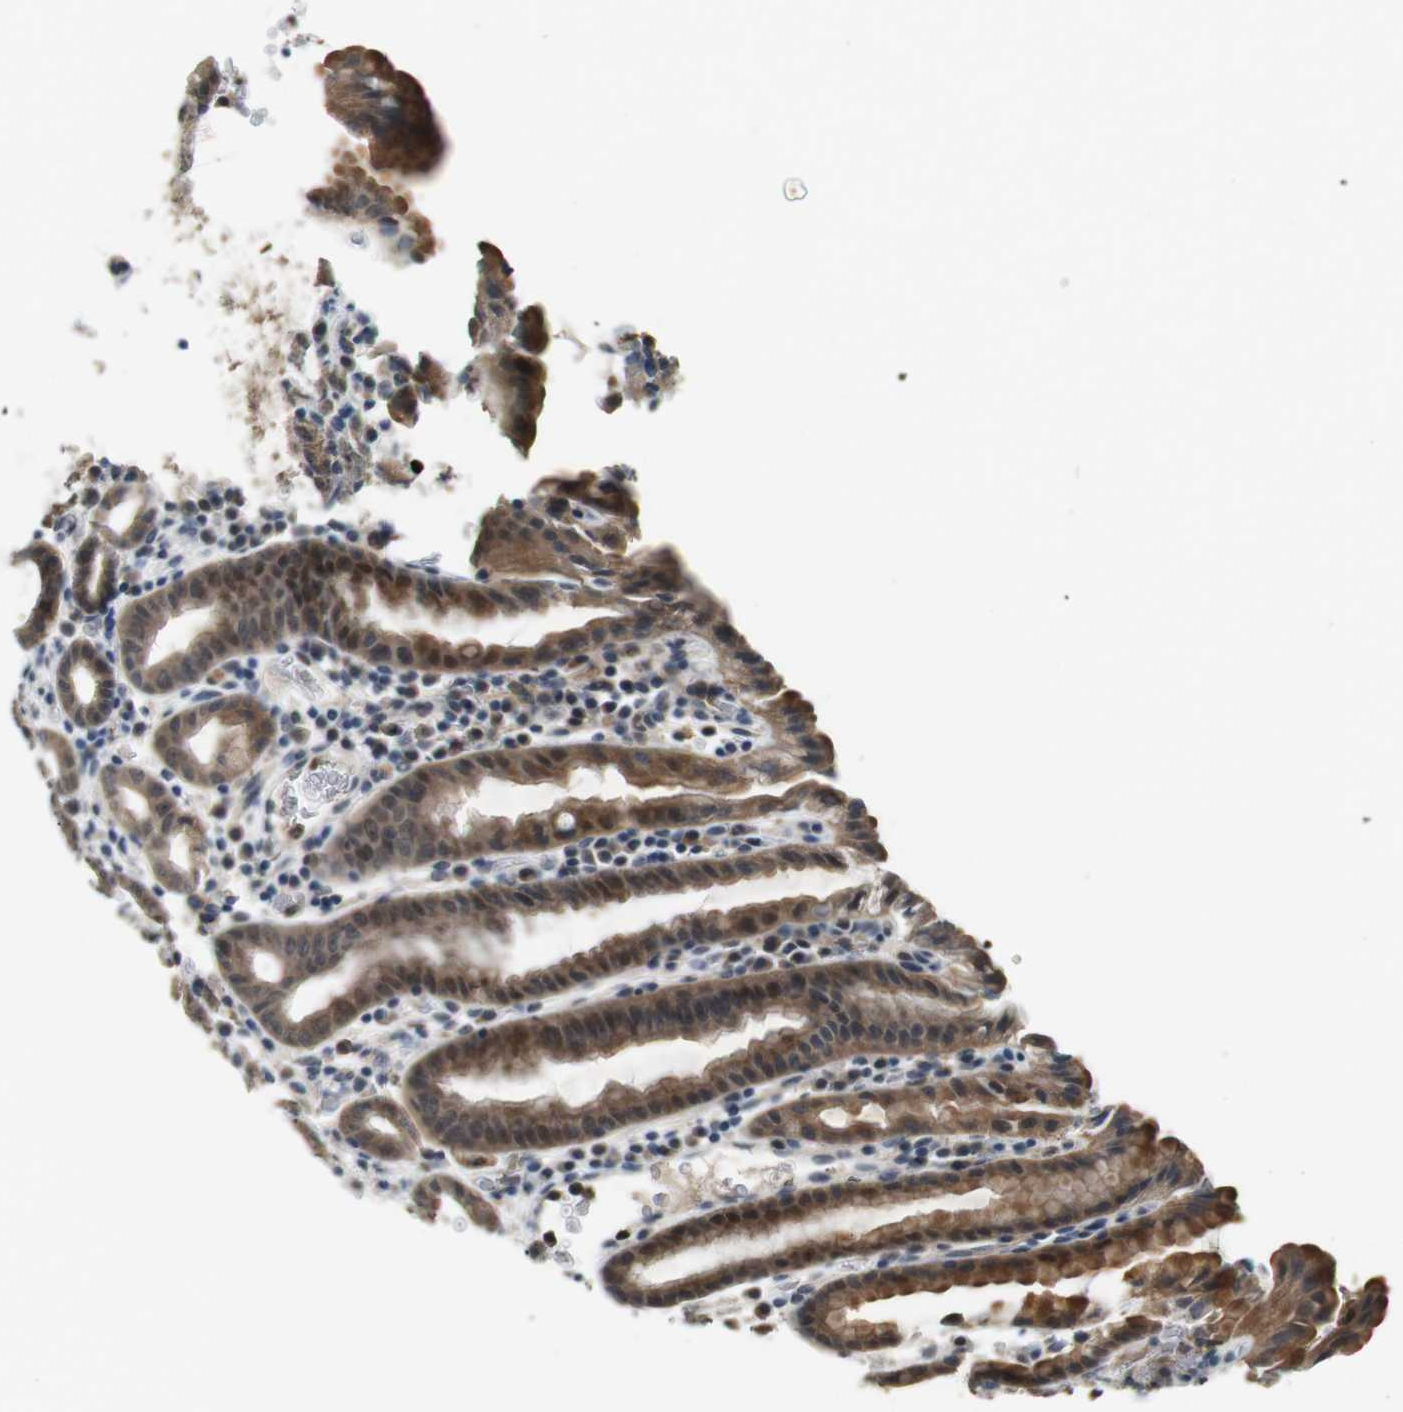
{"staining": {"intensity": "moderate", "quantity": ">75%", "location": "cytoplasmic/membranous,nuclear"}, "tissue": "stomach", "cell_type": "Glandular cells", "image_type": "normal", "snomed": [{"axis": "morphology", "description": "Normal tissue, NOS"}, {"axis": "topography", "description": "Stomach, upper"}], "caption": "An IHC micrograph of normal tissue is shown. Protein staining in brown shows moderate cytoplasmic/membranous,nuclear positivity in stomach within glandular cells.", "gene": "CDK14", "patient": {"sex": "male", "age": 68}}